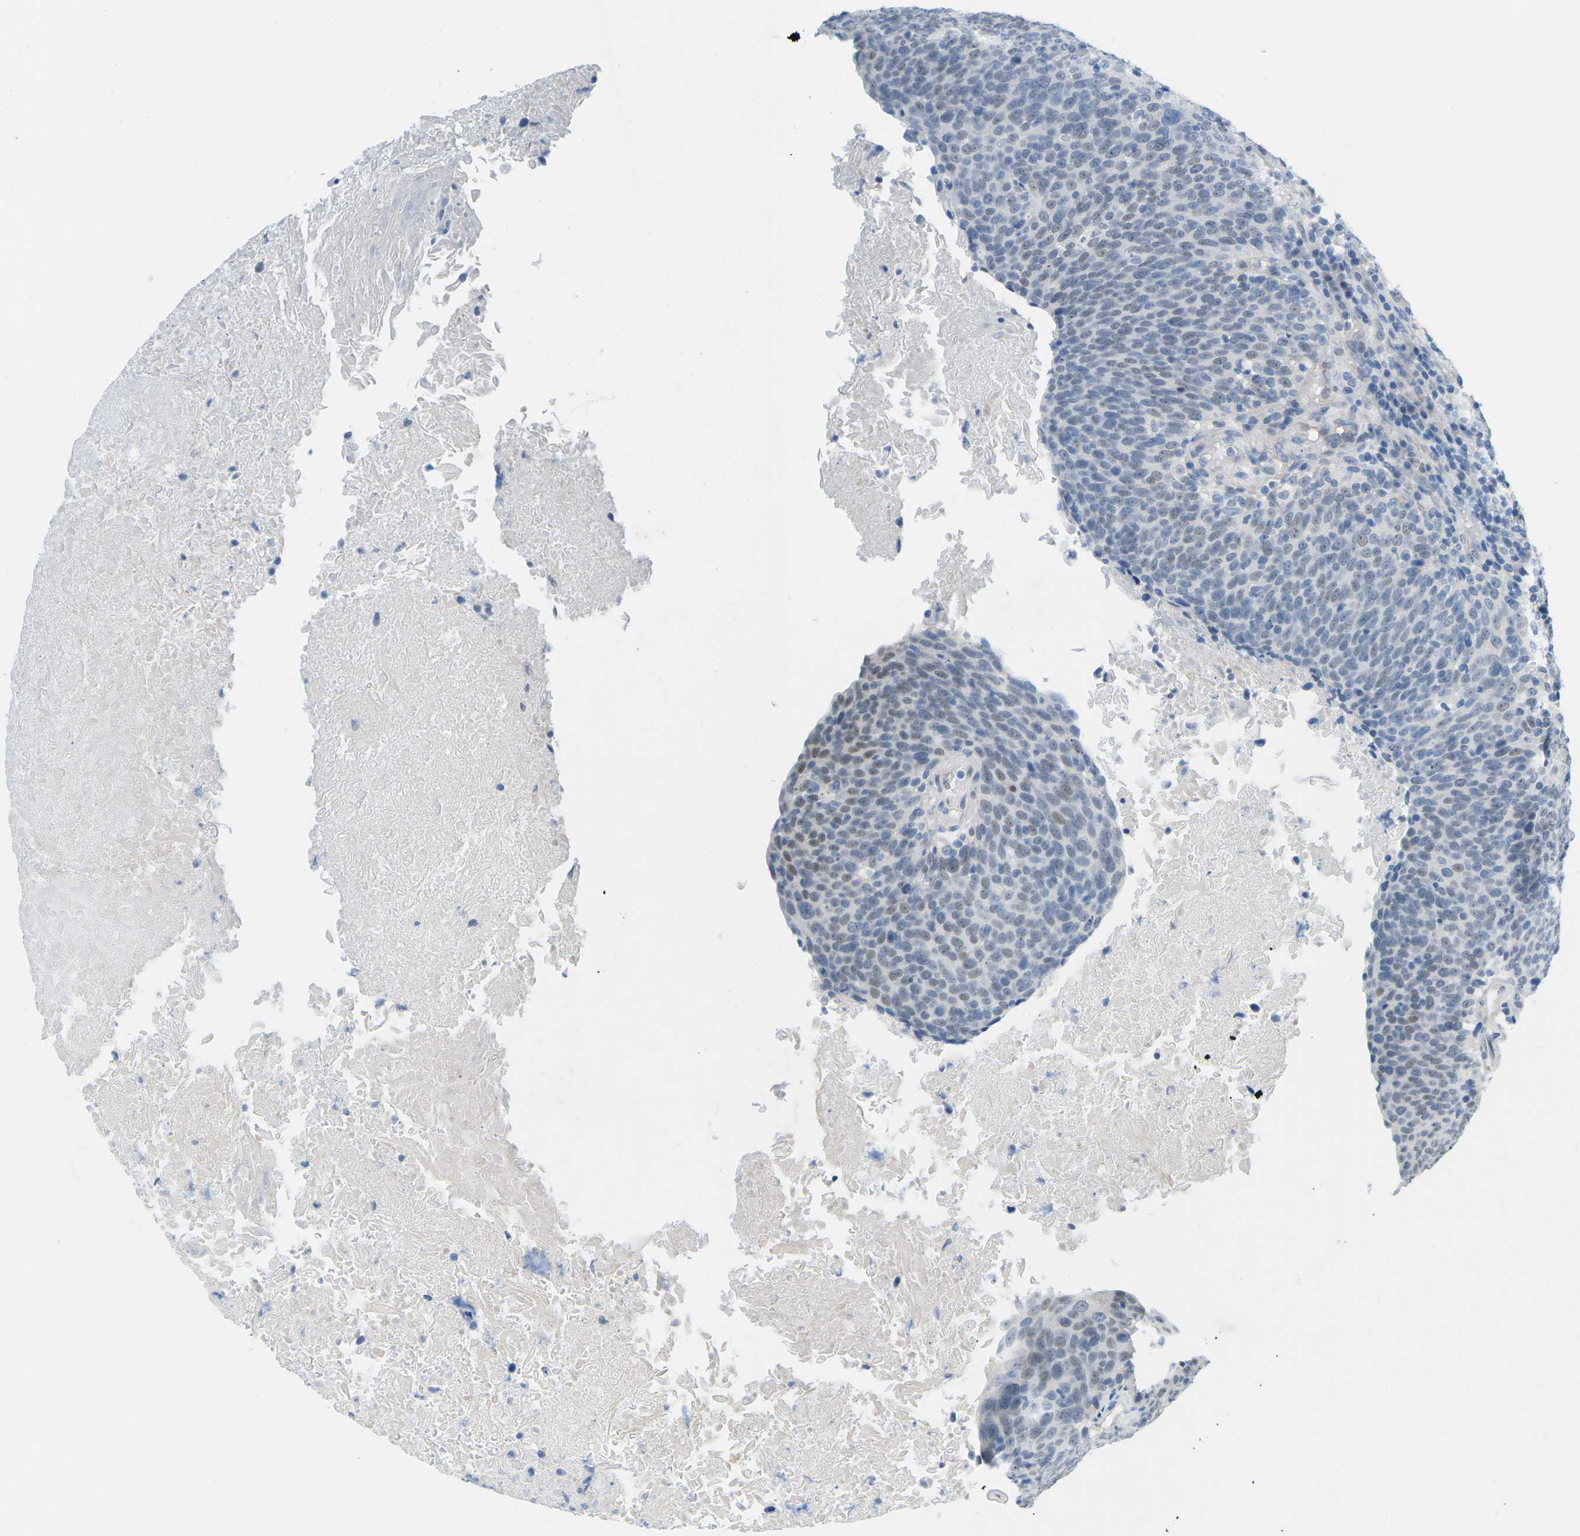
{"staining": {"intensity": "weak", "quantity": "<25%", "location": "nuclear"}, "tissue": "head and neck cancer", "cell_type": "Tumor cells", "image_type": "cancer", "snomed": [{"axis": "morphology", "description": "Squamous cell carcinoma, NOS"}, {"axis": "morphology", "description": "Squamous cell carcinoma, metastatic, NOS"}, {"axis": "topography", "description": "Lymph node"}, {"axis": "topography", "description": "Head-Neck"}], "caption": "IHC of head and neck metastatic squamous cell carcinoma exhibits no positivity in tumor cells. Nuclei are stained in blue.", "gene": "HLTF", "patient": {"sex": "male", "age": 62}}